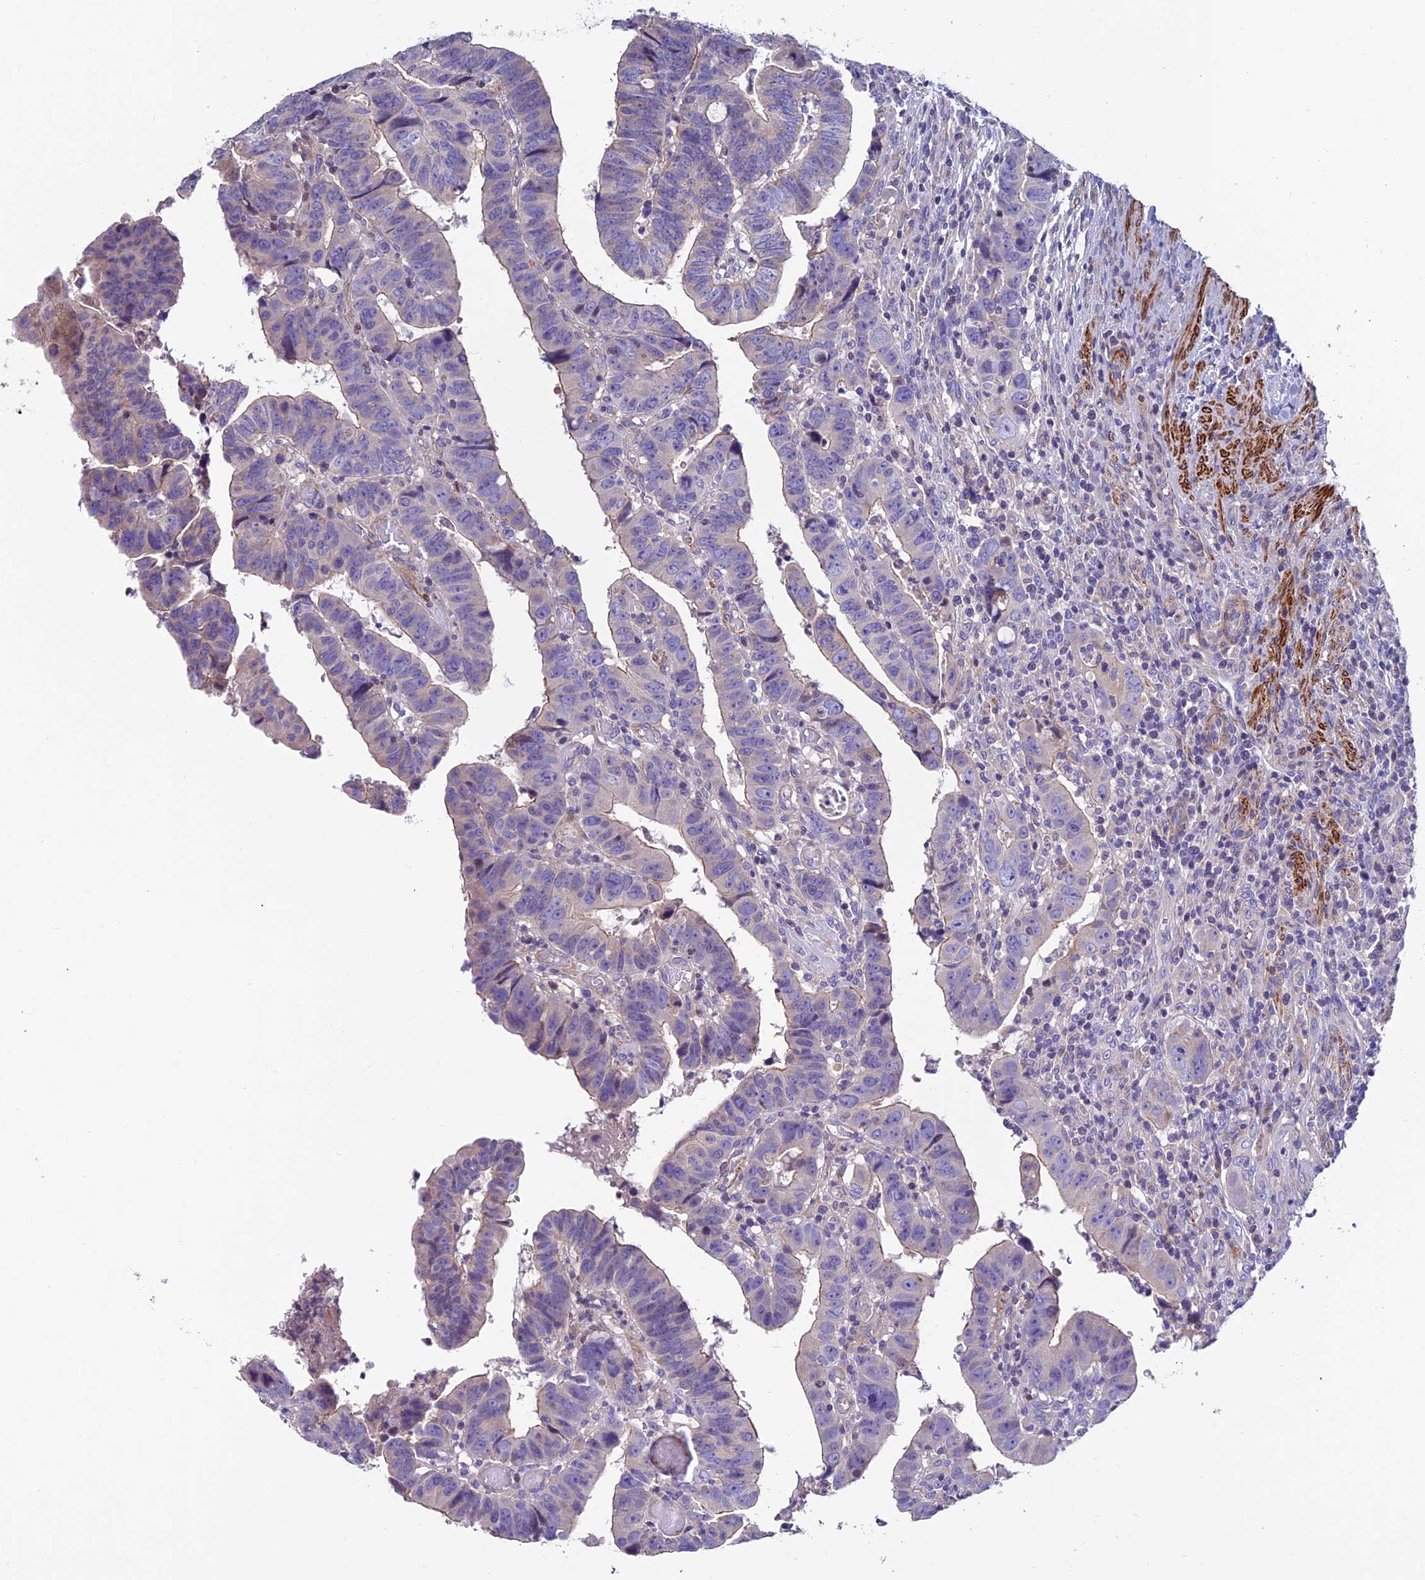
{"staining": {"intensity": "negative", "quantity": "none", "location": "none"}, "tissue": "colorectal cancer", "cell_type": "Tumor cells", "image_type": "cancer", "snomed": [{"axis": "morphology", "description": "Normal tissue, NOS"}, {"axis": "morphology", "description": "Adenocarcinoma, NOS"}, {"axis": "topography", "description": "Rectum"}], "caption": "The histopathology image demonstrates no significant staining in tumor cells of colorectal cancer.", "gene": "FAM178B", "patient": {"sex": "female", "age": 65}}